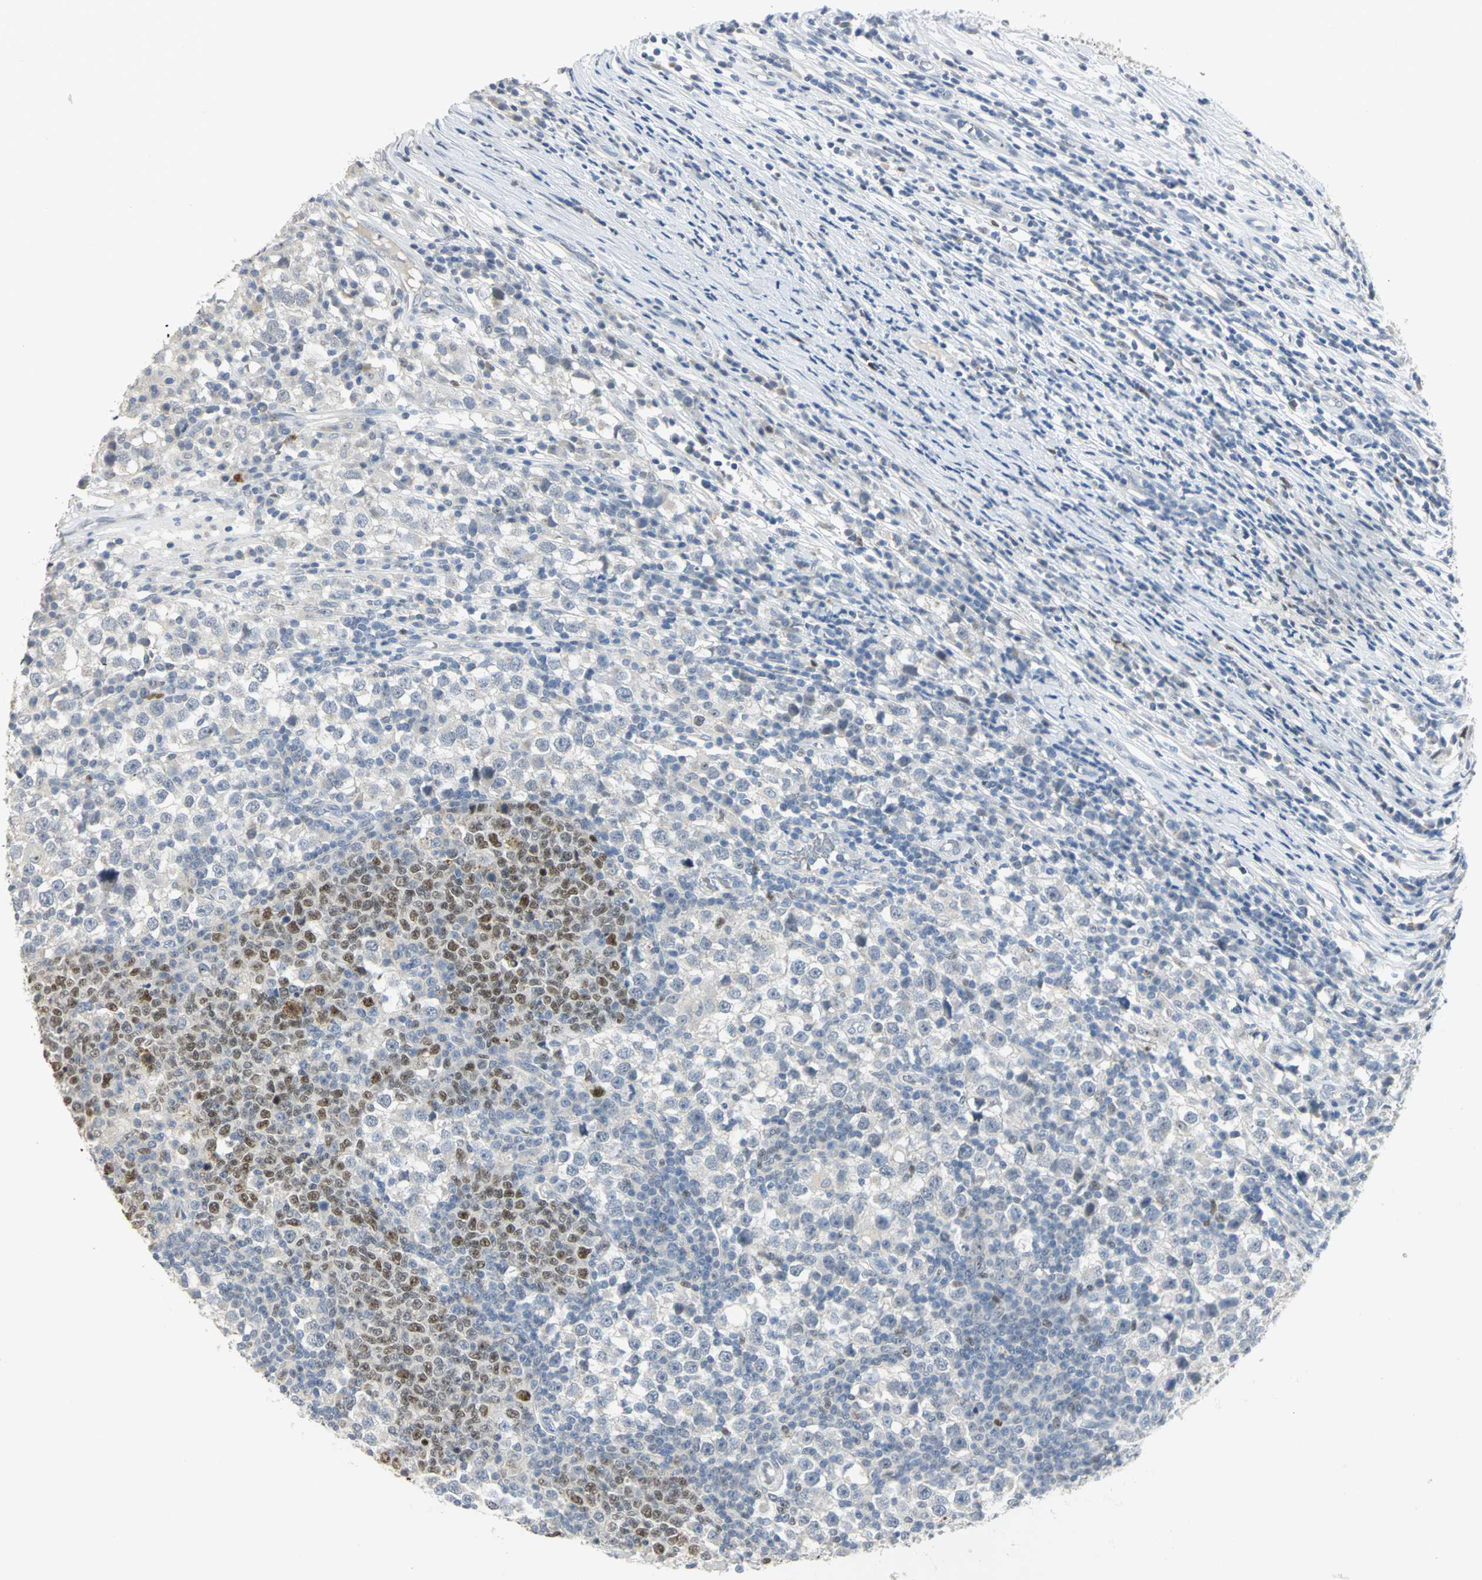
{"staining": {"intensity": "moderate", "quantity": "<25%", "location": "nuclear"}, "tissue": "testis cancer", "cell_type": "Tumor cells", "image_type": "cancer", "snomed": [{"axis": "morphology", "description": "Seminoma, NOS"}, {"axis": "topography", "description": "Testis"}], "caption": "Testis cancer tissue displays moderate nuclear expression in about <25% of tumor cells", "gene": "BCL6", "patient": {"sex": "male", "age": 65}}